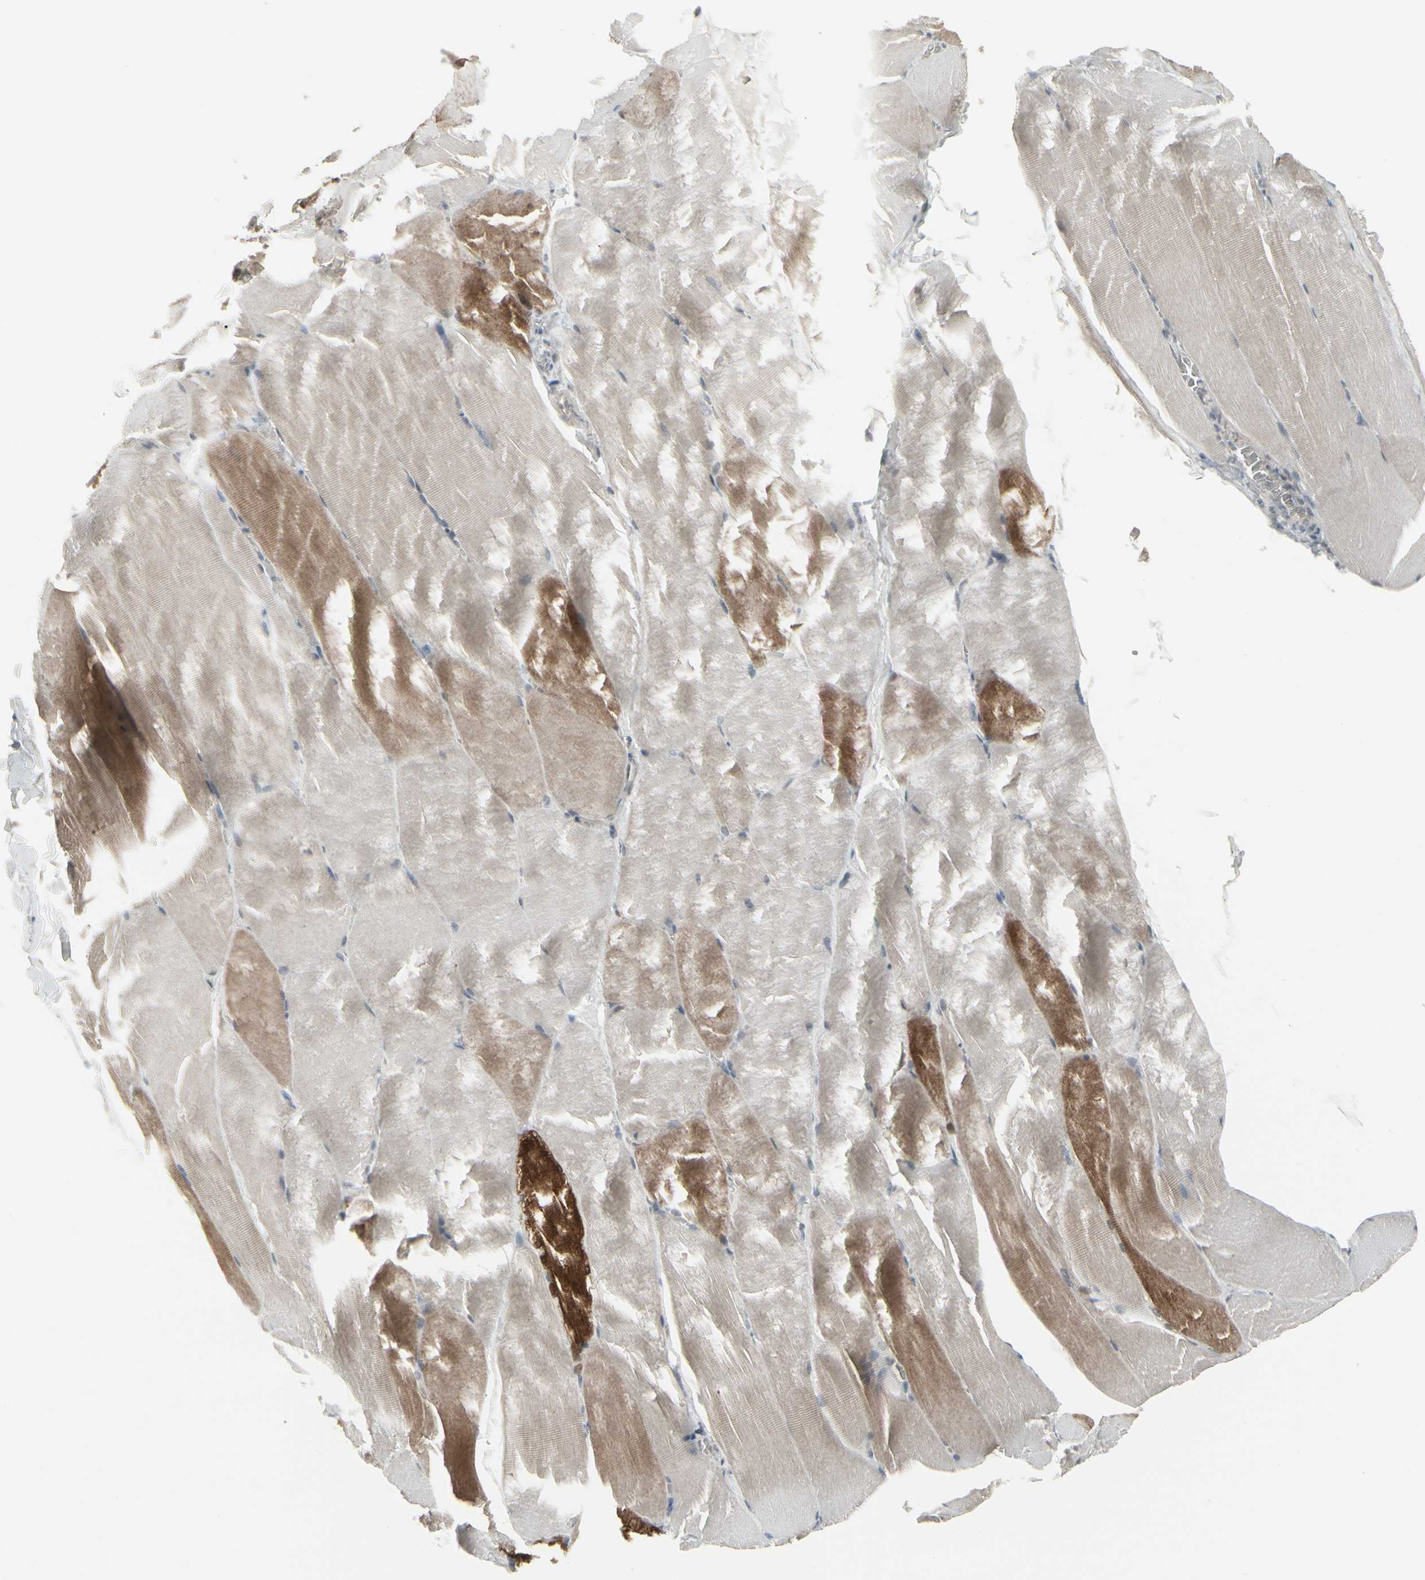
{"staining": {"intensity": "strong", "quantity": "<25%", "location": "cytoplasmic/membranous"}, "tissue": "skeletal muscle", "cell_type": "Myocytes", "image_type": "normal", "snomed": [{"axis": "morphology", "description": "Normal tissue, NOS"}, {"axis": "topography", "description": "Skeletal muscle"}], "caption": "Skeletal muscle was stained to show a protein in brown. There is medium levels of strong cytoplasmic/membranous positivity in approximately <25% of myocytes. (DAB IHC, brown staining for protein, blue staining for nuclei).", "gene": "IGFBP6", "patient": {"sex": "male", "age": 71}}